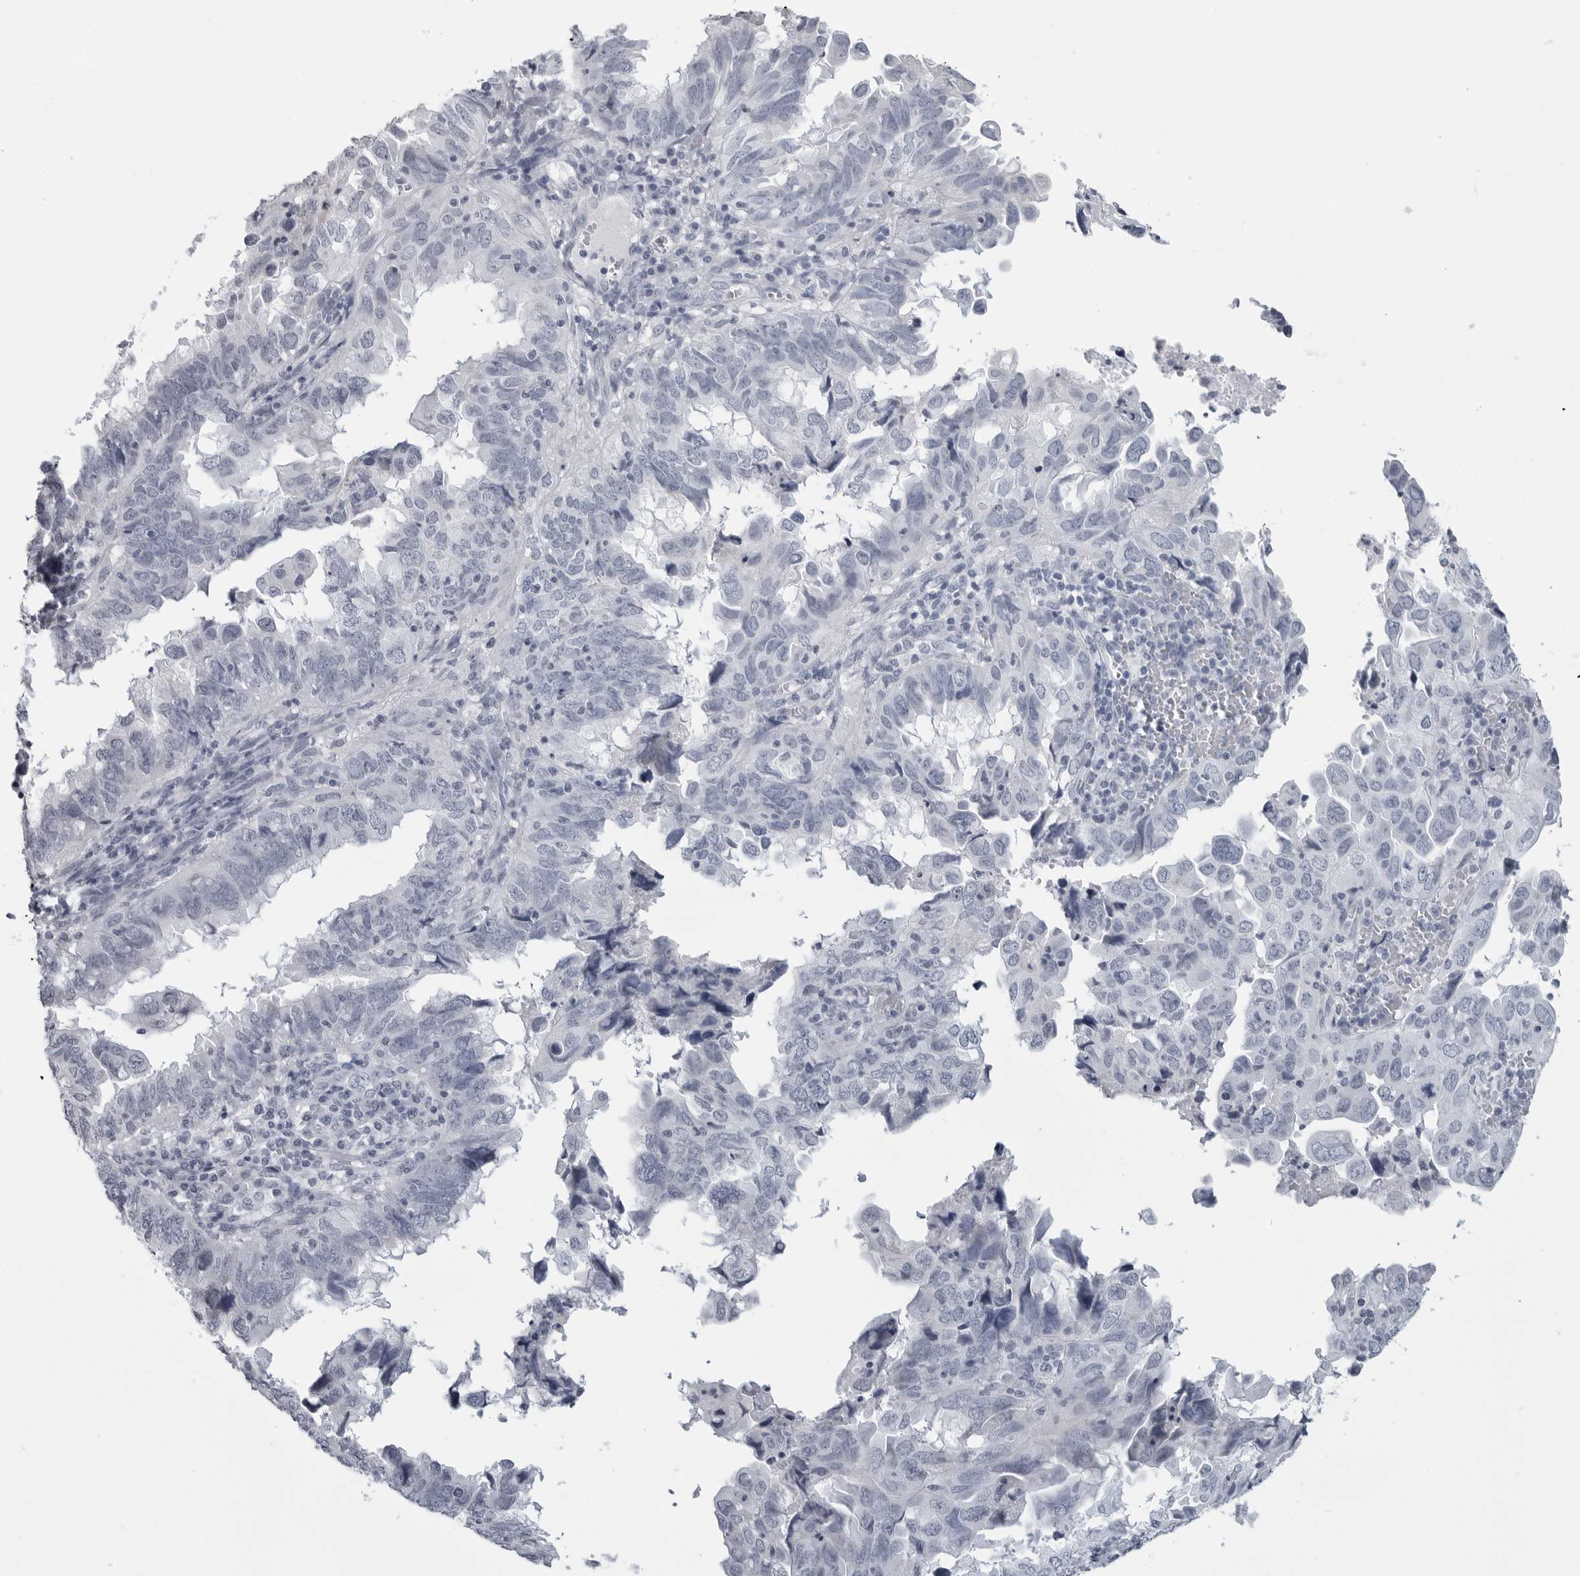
{"staining": {"intensity": "negative", "quantity": "none", "location": "none"}, "tissue": "endometrial cancer", "cell_type": "Tumor cells", "image_type": "cancer", "snomed": [{"axis": "morphology", "description": "Adenocarcinoma, NOS"}, {"axis": "topography", "description": "Uterus"}], "caption": "Immunohistochemistry (IHC) micrograph of human endometrial cancer (adenocarcinoma) stained for a protein (brown), which shows no expression in tumor cells.", "gene": "PGA3", "patient": {"sex": "female", "age": 77}}